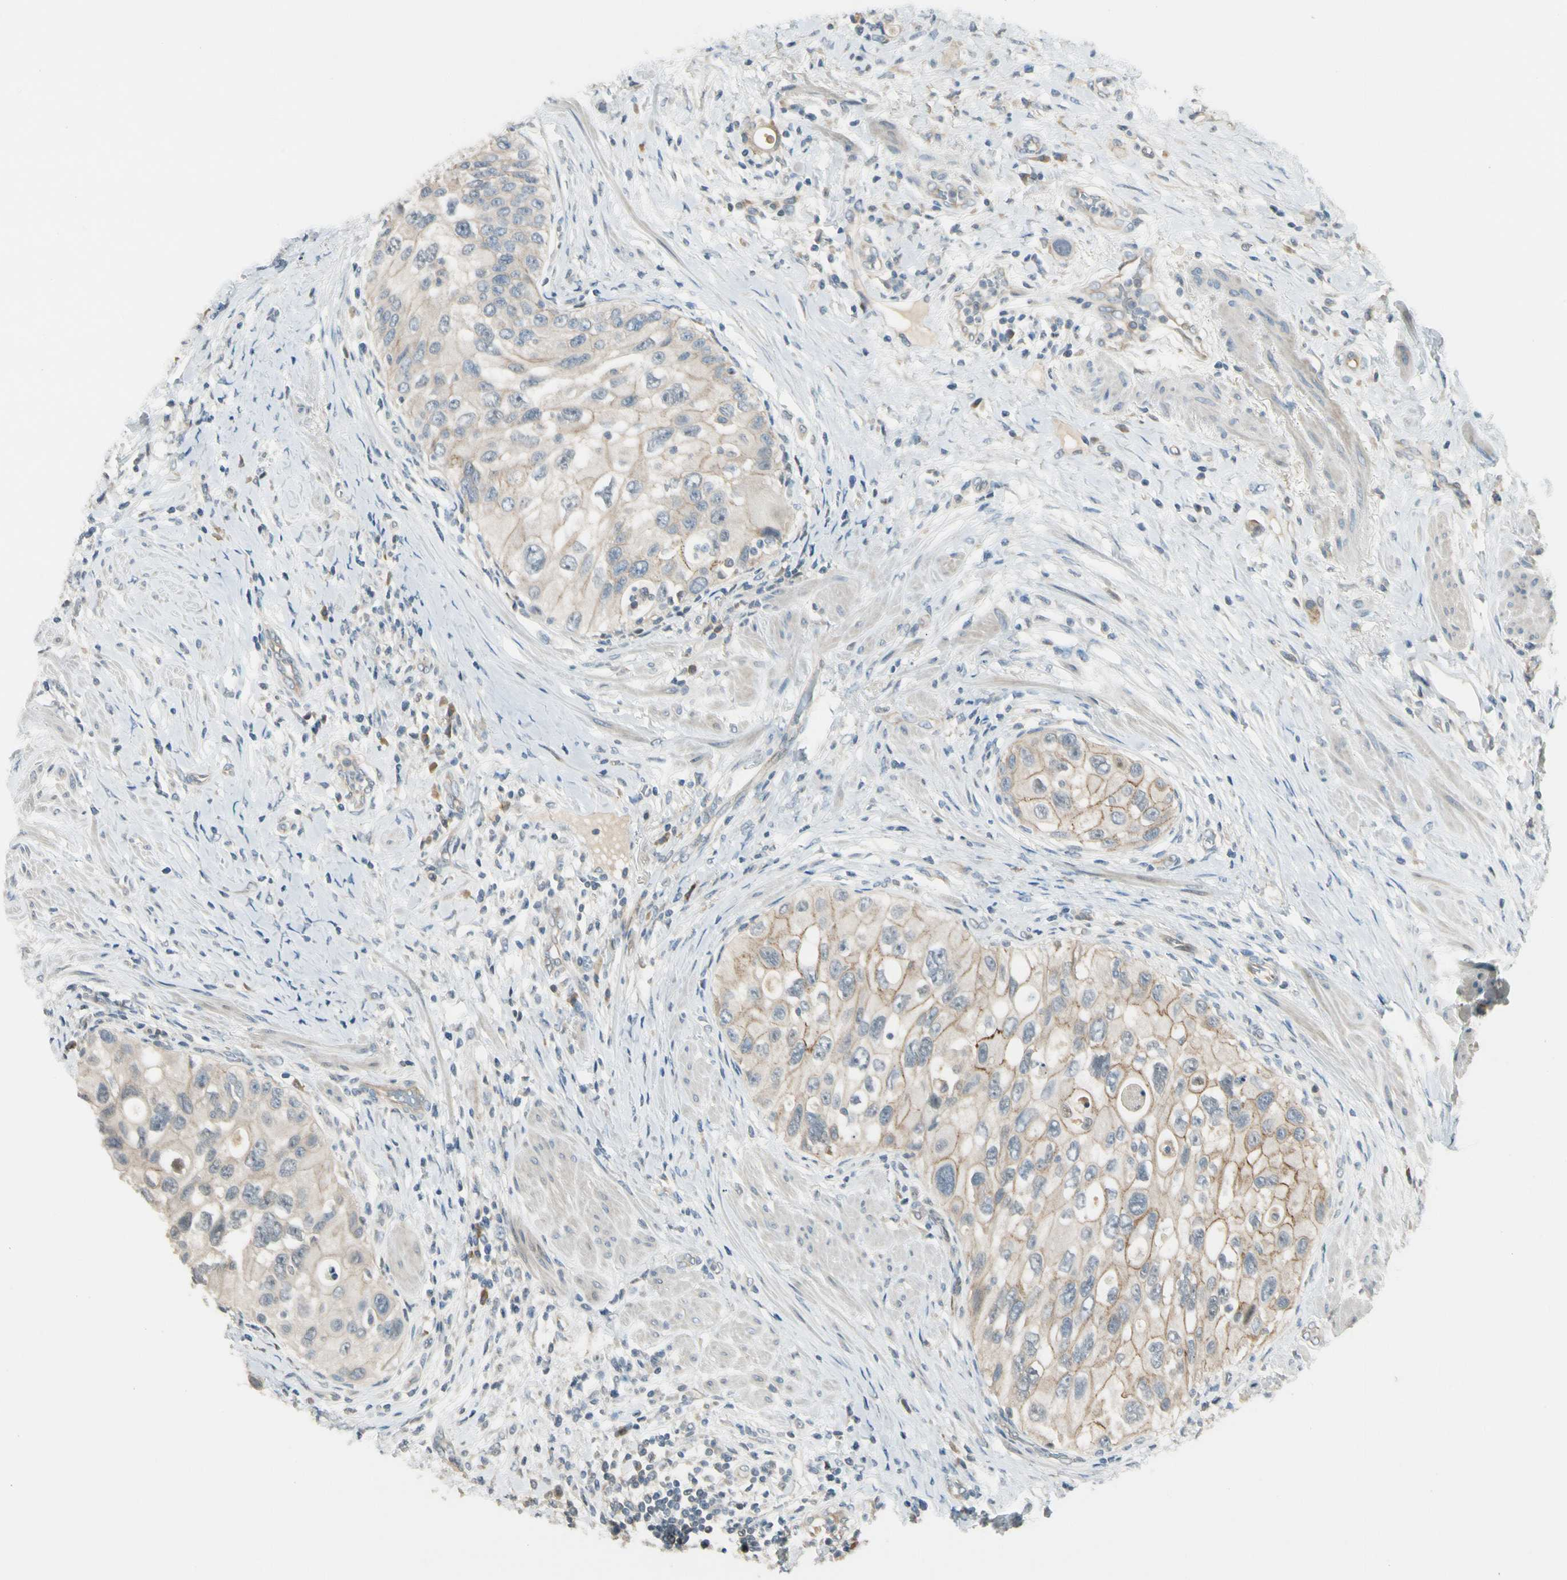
{"staining": {"intensity": "weak", "quantity": "25%-75%", "location": "cytoplasmic/membranous"}, "tissue": "urothelial cancer", "cell_type": "Tumor cells", "image_type": "cancer", "snomed": [{"axis": "morphology", "description": "Urothelial carcinoma, High grade"}, {"axis": "topography", "description": "Urinary bladder"}], "caption": "Approximately 25%-75% of tumor cells in human urothelial carcinoma (high-grade) show weak cytoplasmic/membranous protein staining as visualized by brown immunohistochemical staining.", "gene": "P3H2", "patient": {"sex": "female", "age": 56}}